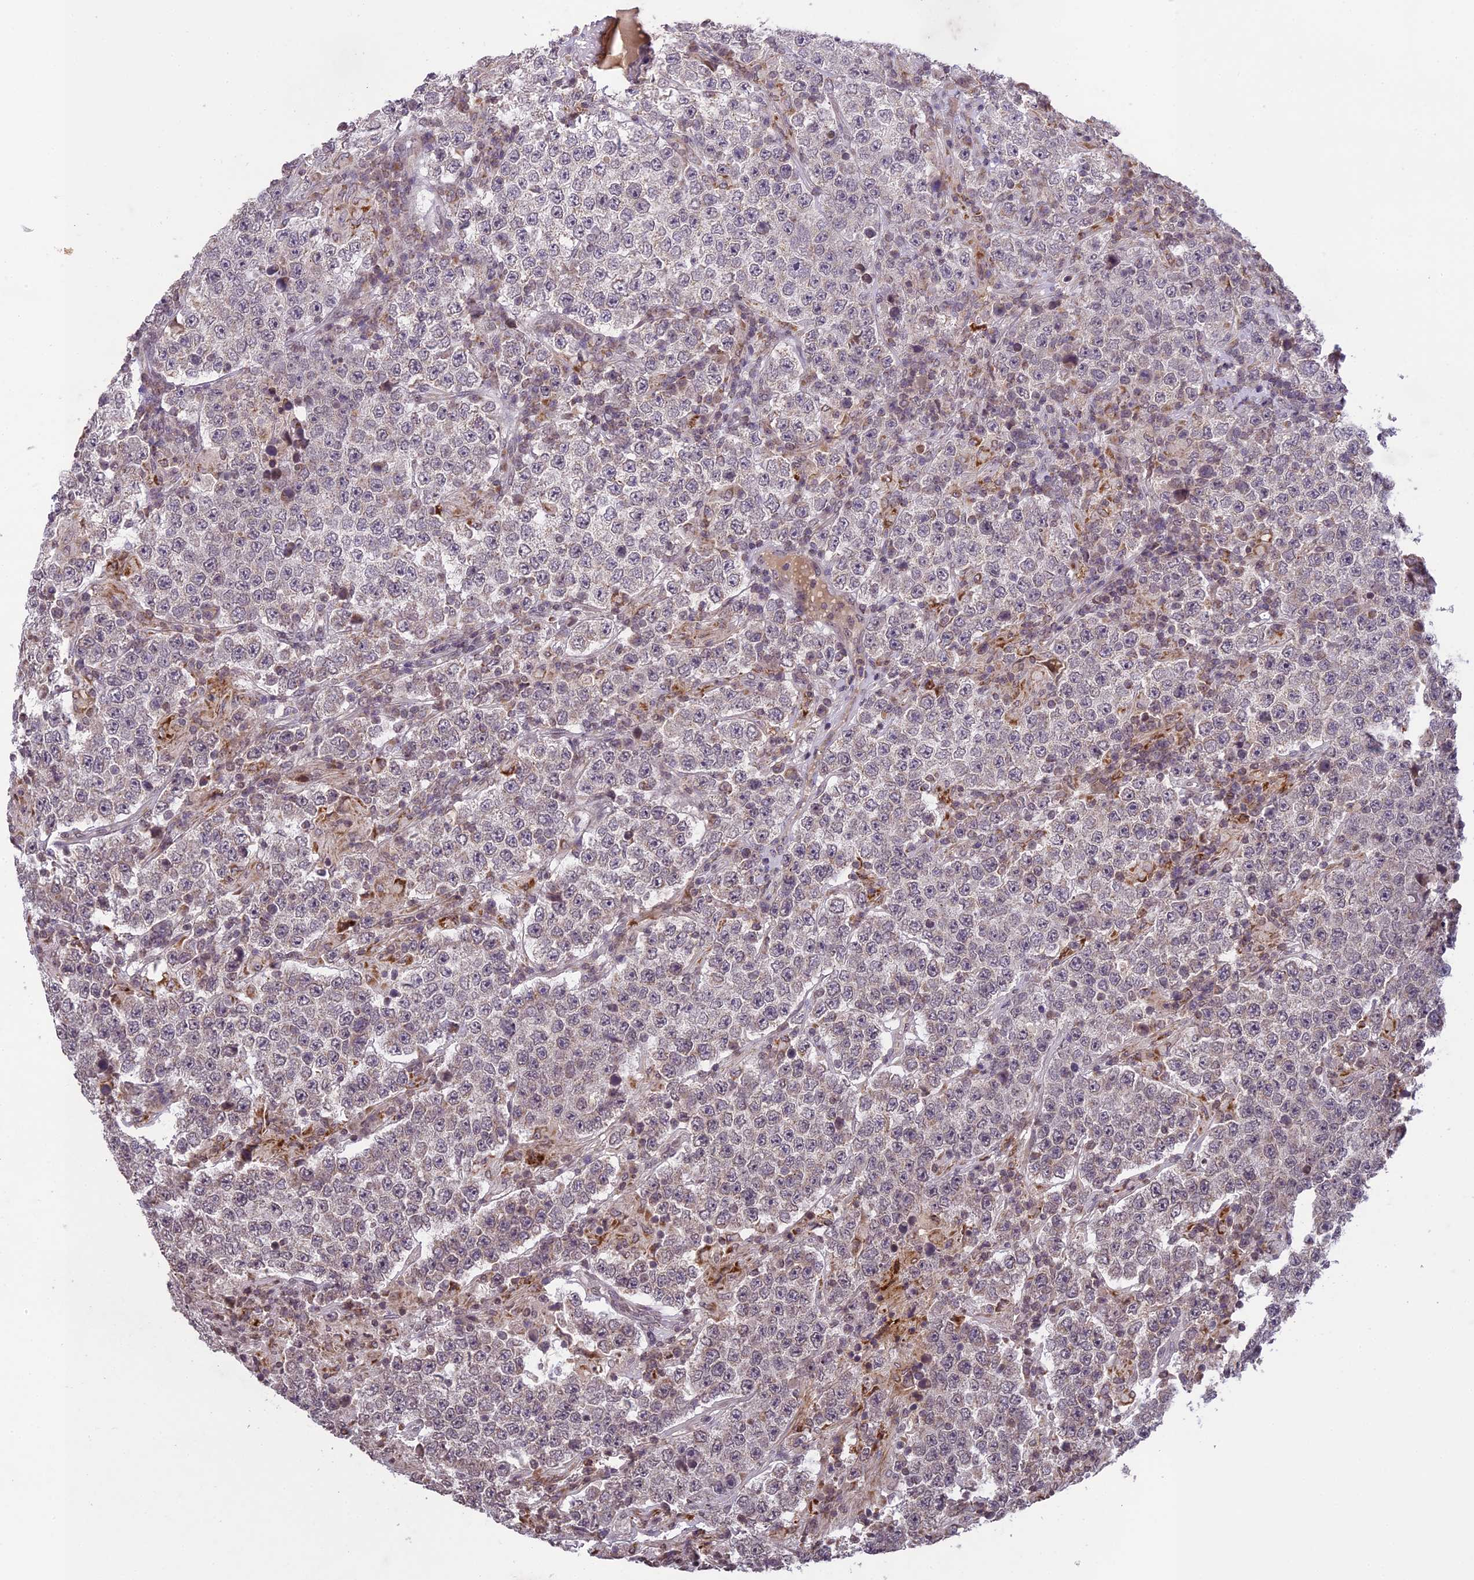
{"staining": {"intensity": "negative", "quantity": "none", "location": "none"}, "tissue": "testis cancer", "cell_type": "Tumor cells", "image_type": "cancer", "snomed": [{"axis": "morphology", "description": "Normal tissue, NOS"}, {"axis": "morphology", "description": "Urothelial carcinoma, High grade"}, {"axis": "morphology", "description": "Seminoma, NOS"}, {"axis": "morphology", "description": "Carcinoma, Embryonal, NOS"}, {"axis": "topography", "description": "Urinary bladder"}, {"axis": "topography", "description": "Testis"}], "caption": "Protein analysis of testis cancer reveals no significant staining in tumor cells.", "gene": "ERG28", "patient": {"sex": "male", "age": 41}}